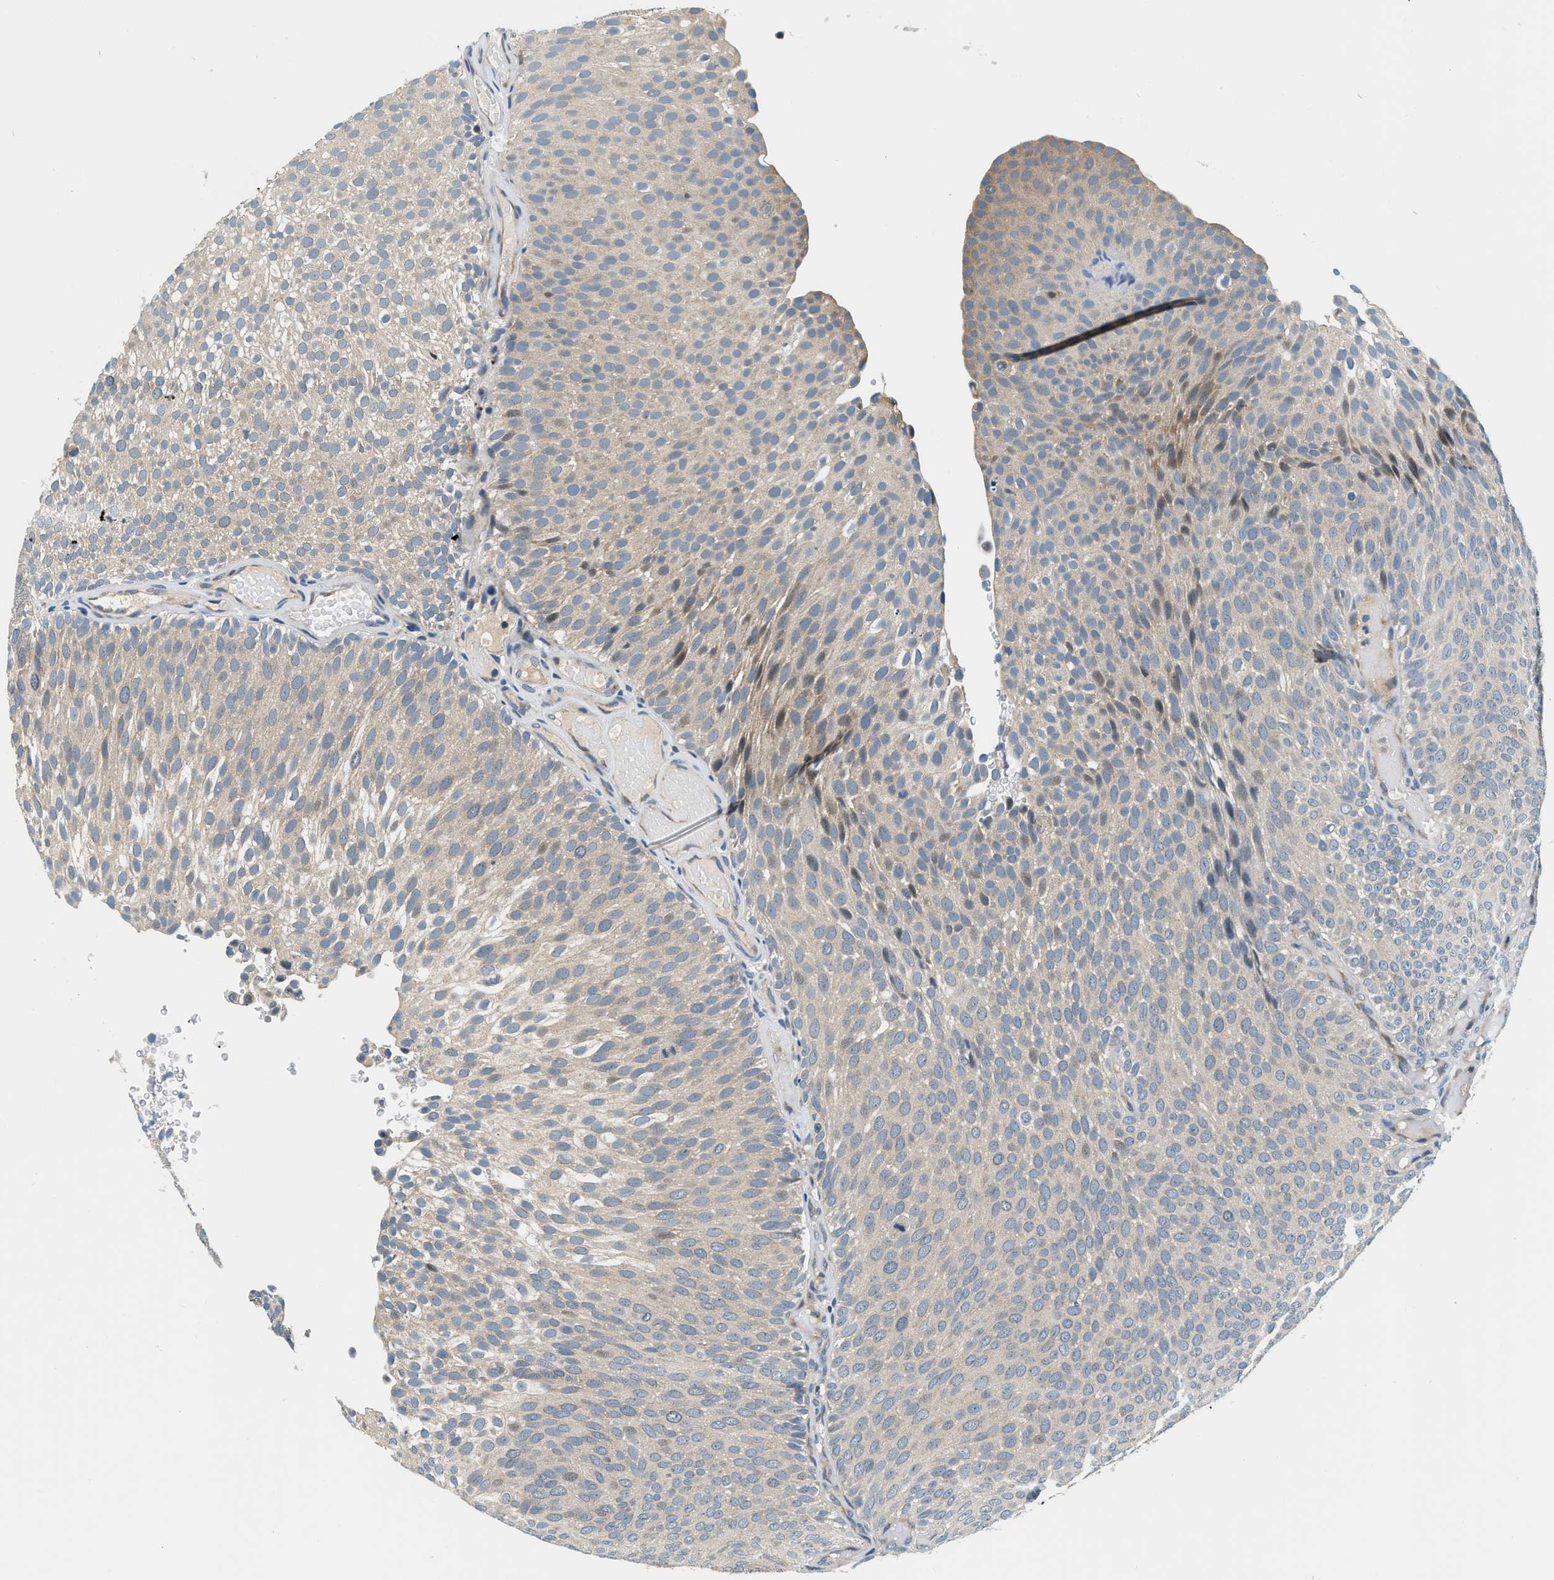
{"staining": {"intensity": "negative", "quantity": "none", "location": "none"}, "tissue": "urothelial cancer", "cell_type": "Tumor cells", "image_type": "cancer", "snomed": [{"axis": "morphology", "description": "Urothelial carcinoma, Low grade"}, {"axis": "topography", "description": "Urinary bladder"}], "caption": "There is no significant staining in tumor cells of urothelial cancer.", "gene": "YAE1", "patient": {"sex": "male", "age": 78}}